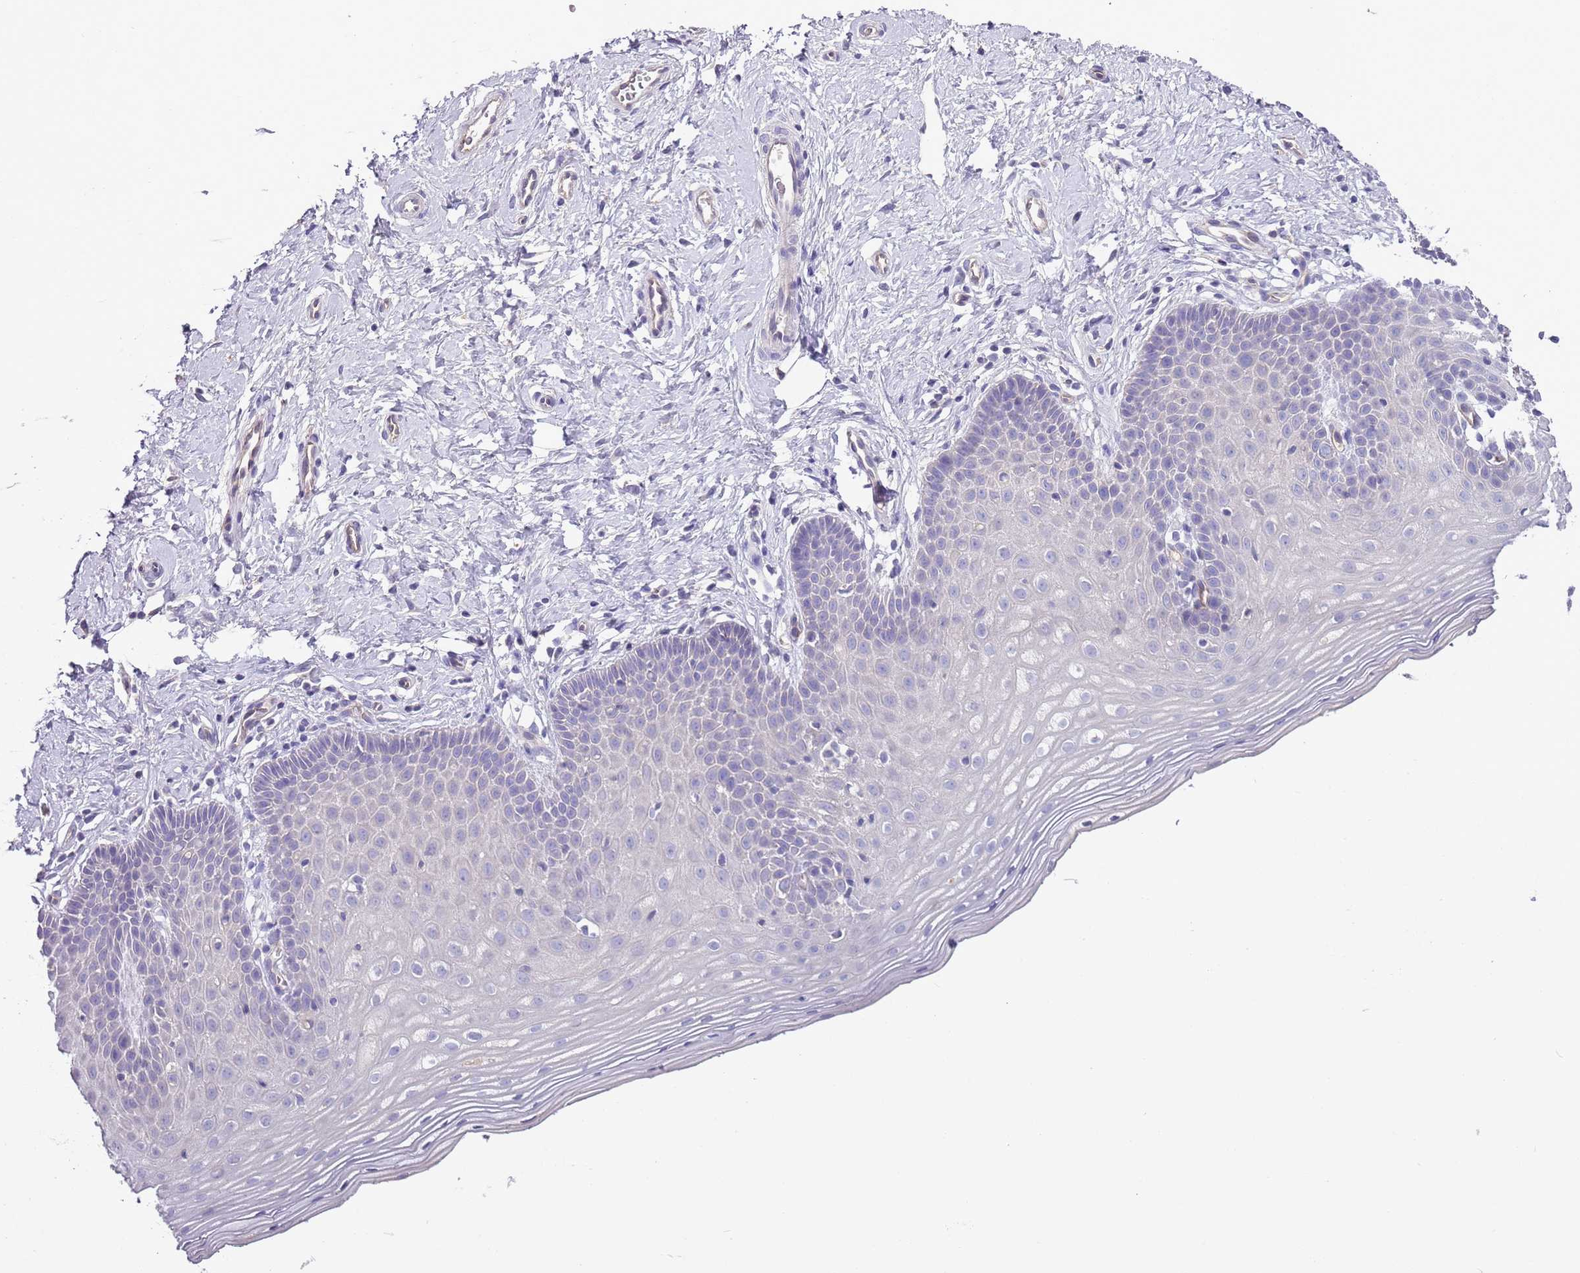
{"staining": {"intensity": "negative", "quantity": "none", "location": "none"}, "tissue": "cervix", "cell_type": "Glandular cells", "image_type": "normal", "snomed": [{"axis": "morphology", "description": "Normal tissue, NOS"}, {"axis": "topography", "description": "Cervix"}], "caption": "High power microscopy photomicrograph of an immunohistochemistry (IHC) photomicrograph of normal cervix, revealing no significant expression in glandular cells.", "gene": "HES3", "patient": {"sex": "female", "age": 36}}